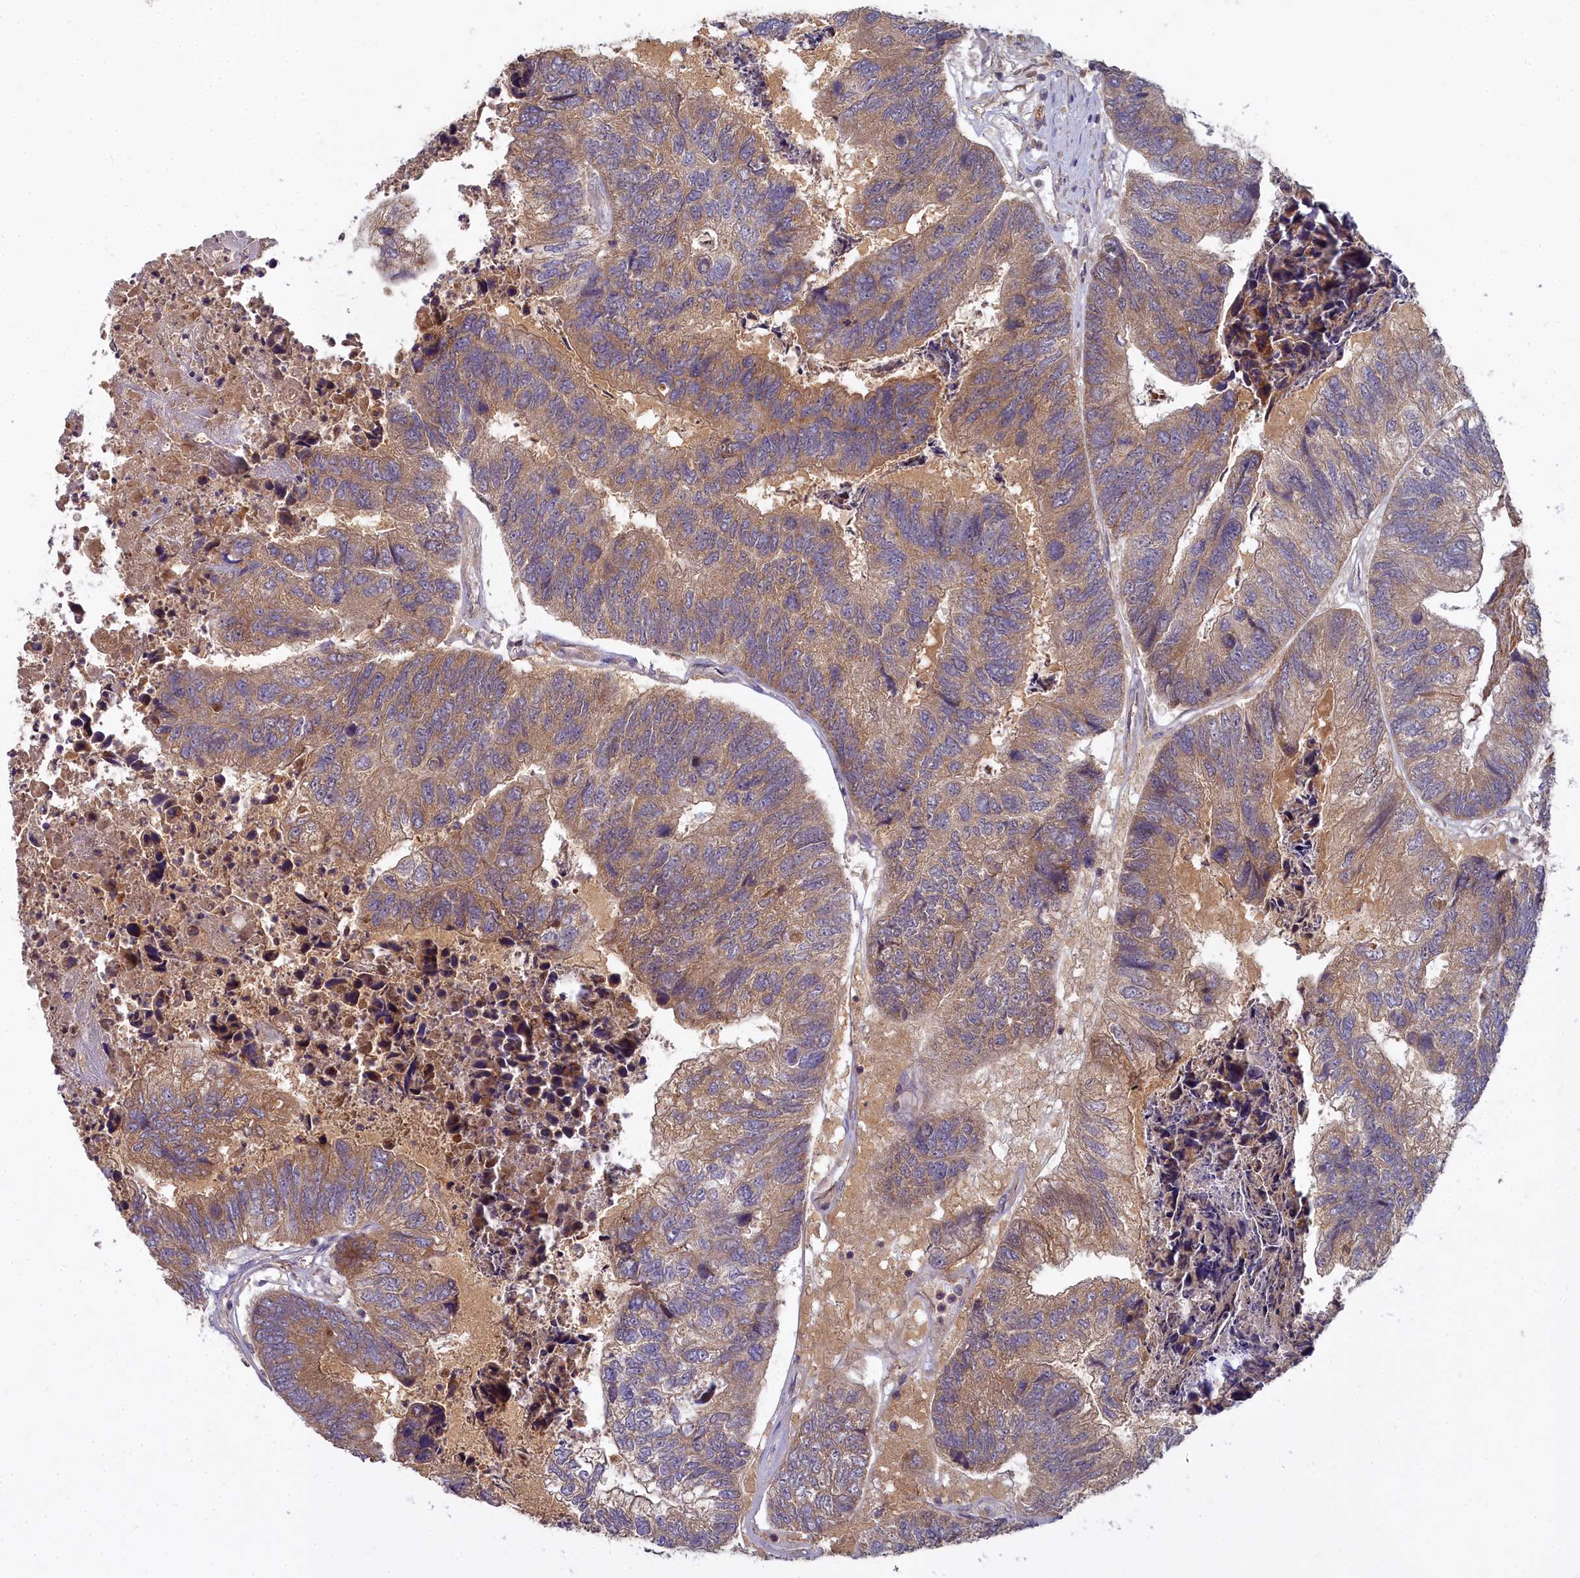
{"staining": {"intensity": "moderate", "quantity": ">75%", "location": "cytoplasmic/membranous"}, "tissue": "colorectal cancer", "cell_type": "Tumor cells", "image_type": "cancer", "snomed": [{"axis": "morphology", "description": "Adenocarcinoma, NOS"}, {"axis": "topography", "description": "Colon"}], "caption": "Protein expression analysis of colorectal cancer shows moderate cytoplasmic/membranous expression in about >75% of tumor cells.", "gene": "CCDC167", "patient": {"sex": "female", "age": 67}}